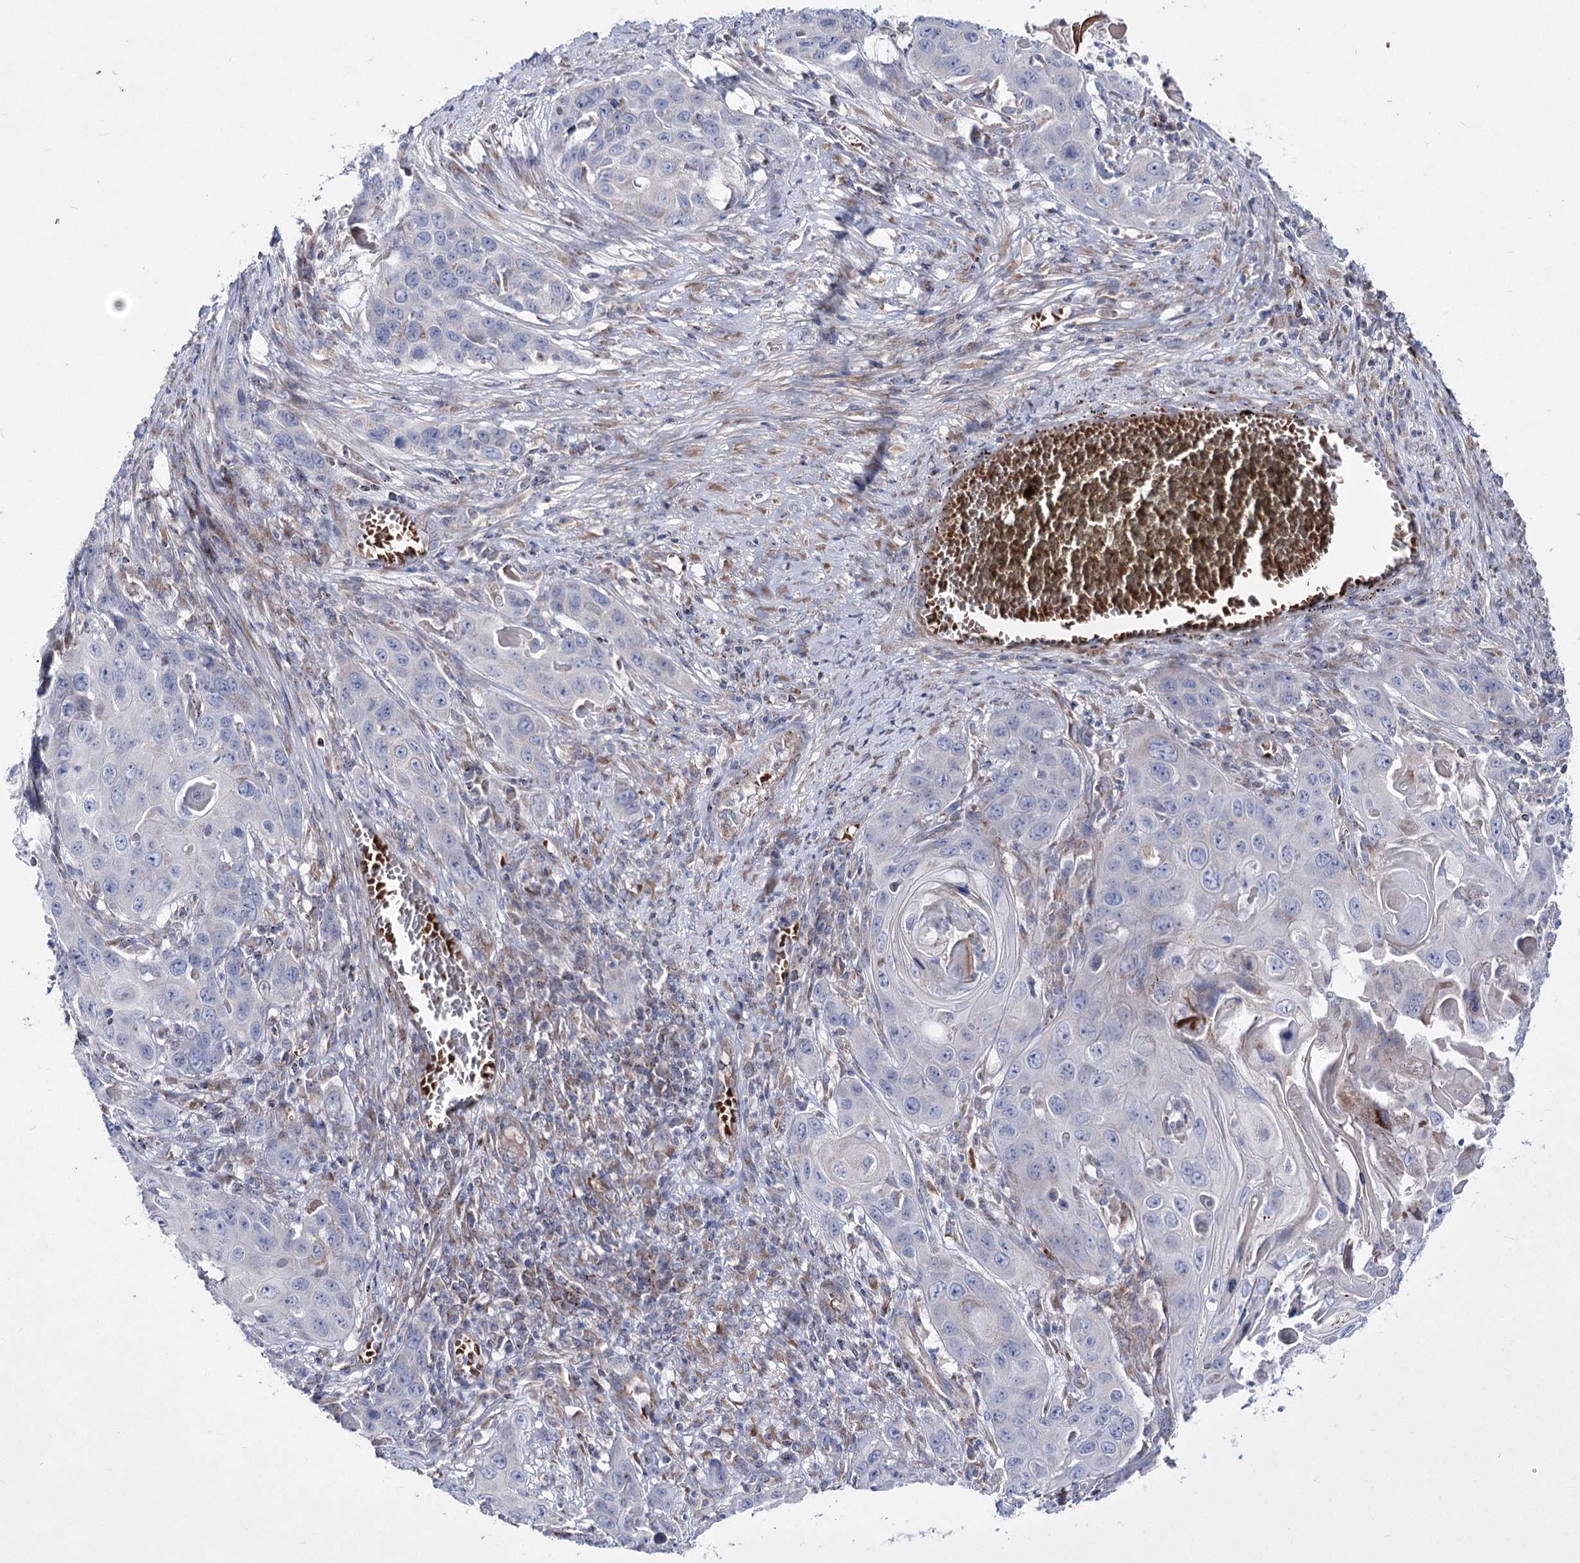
{"staining": {"intensity": "negative", "quantity": "none", "location": "none"}, "tissue": "skin cancer", "cell_type": "Tumor cells", "image_type": "cancer", "snomed": [{"axis": "morphology", "description": "Squamous cell carcinoma, NOS"}, {"axis": "topography", "description": "Skin"}], "caption": "This is a micrograph of immunohistochemistry (IHC) staining of skin squamous cell carcinoma, which shows no staining in tumor cells.", "gene": "OSBPL5", "patient": {"sex": "male", "age": 55}}